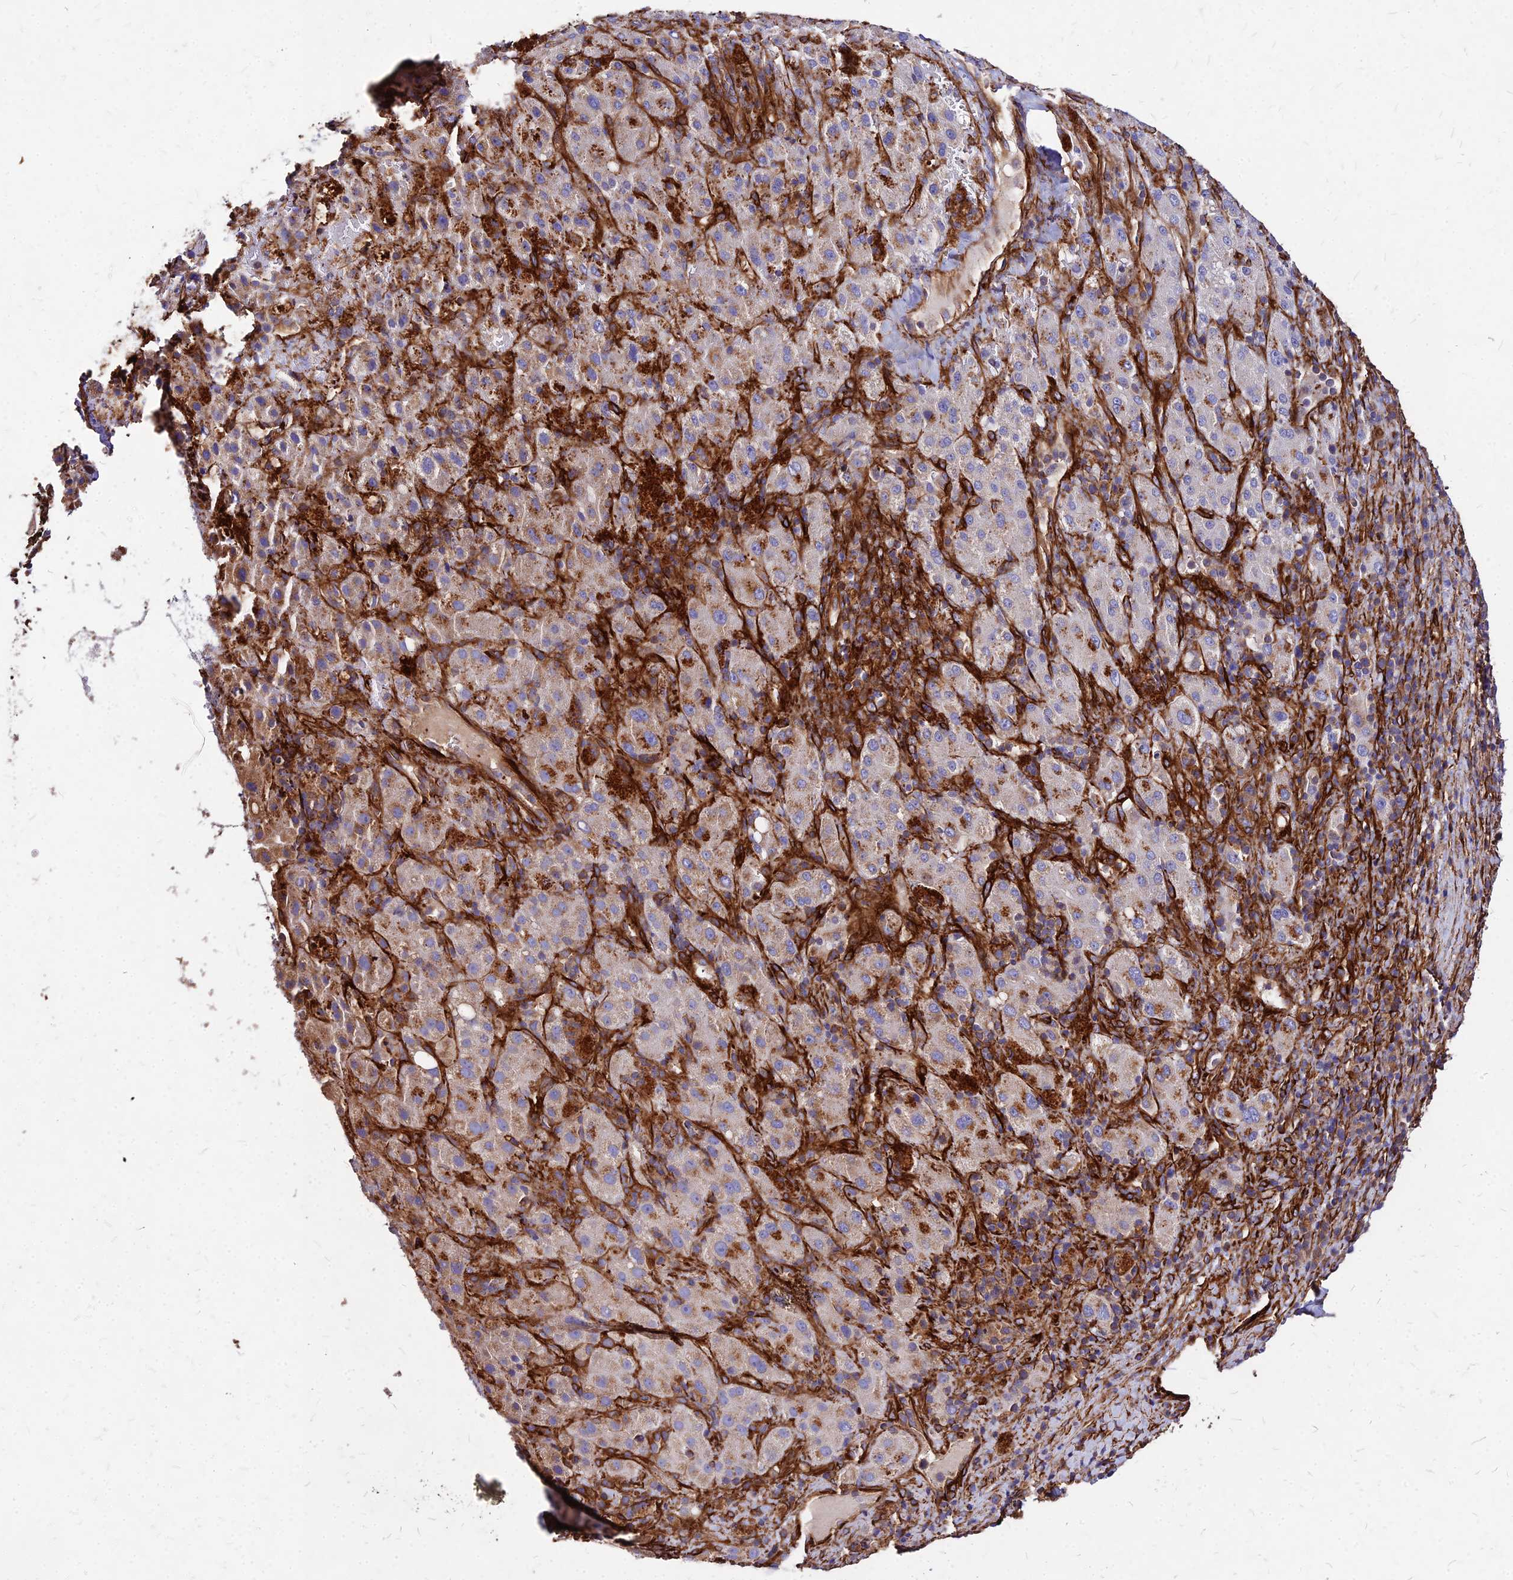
{"staining": {"intensity": "moderate", "quantity": "<25%", "location": "cytoplasmic/membranous"}, "tissue": "liver cancer", "cell_type": "Tumor cells", "image_type": "cancer", "snomed": [{"axis": "morphology", "description": "Carcinoma, Hepatocellular, NOS"}, {"axis": "topography", "description": "Liver"}], "caption": "This image displays immunohistochemistry (IHC) staining of liver hepatocellular carcinoma, with low moderate cytoplasmic/membranous expression in approximately <25% of tumor cells.", "gene": "EFCC1", "patient": {"sex": "female", "age": 58}}